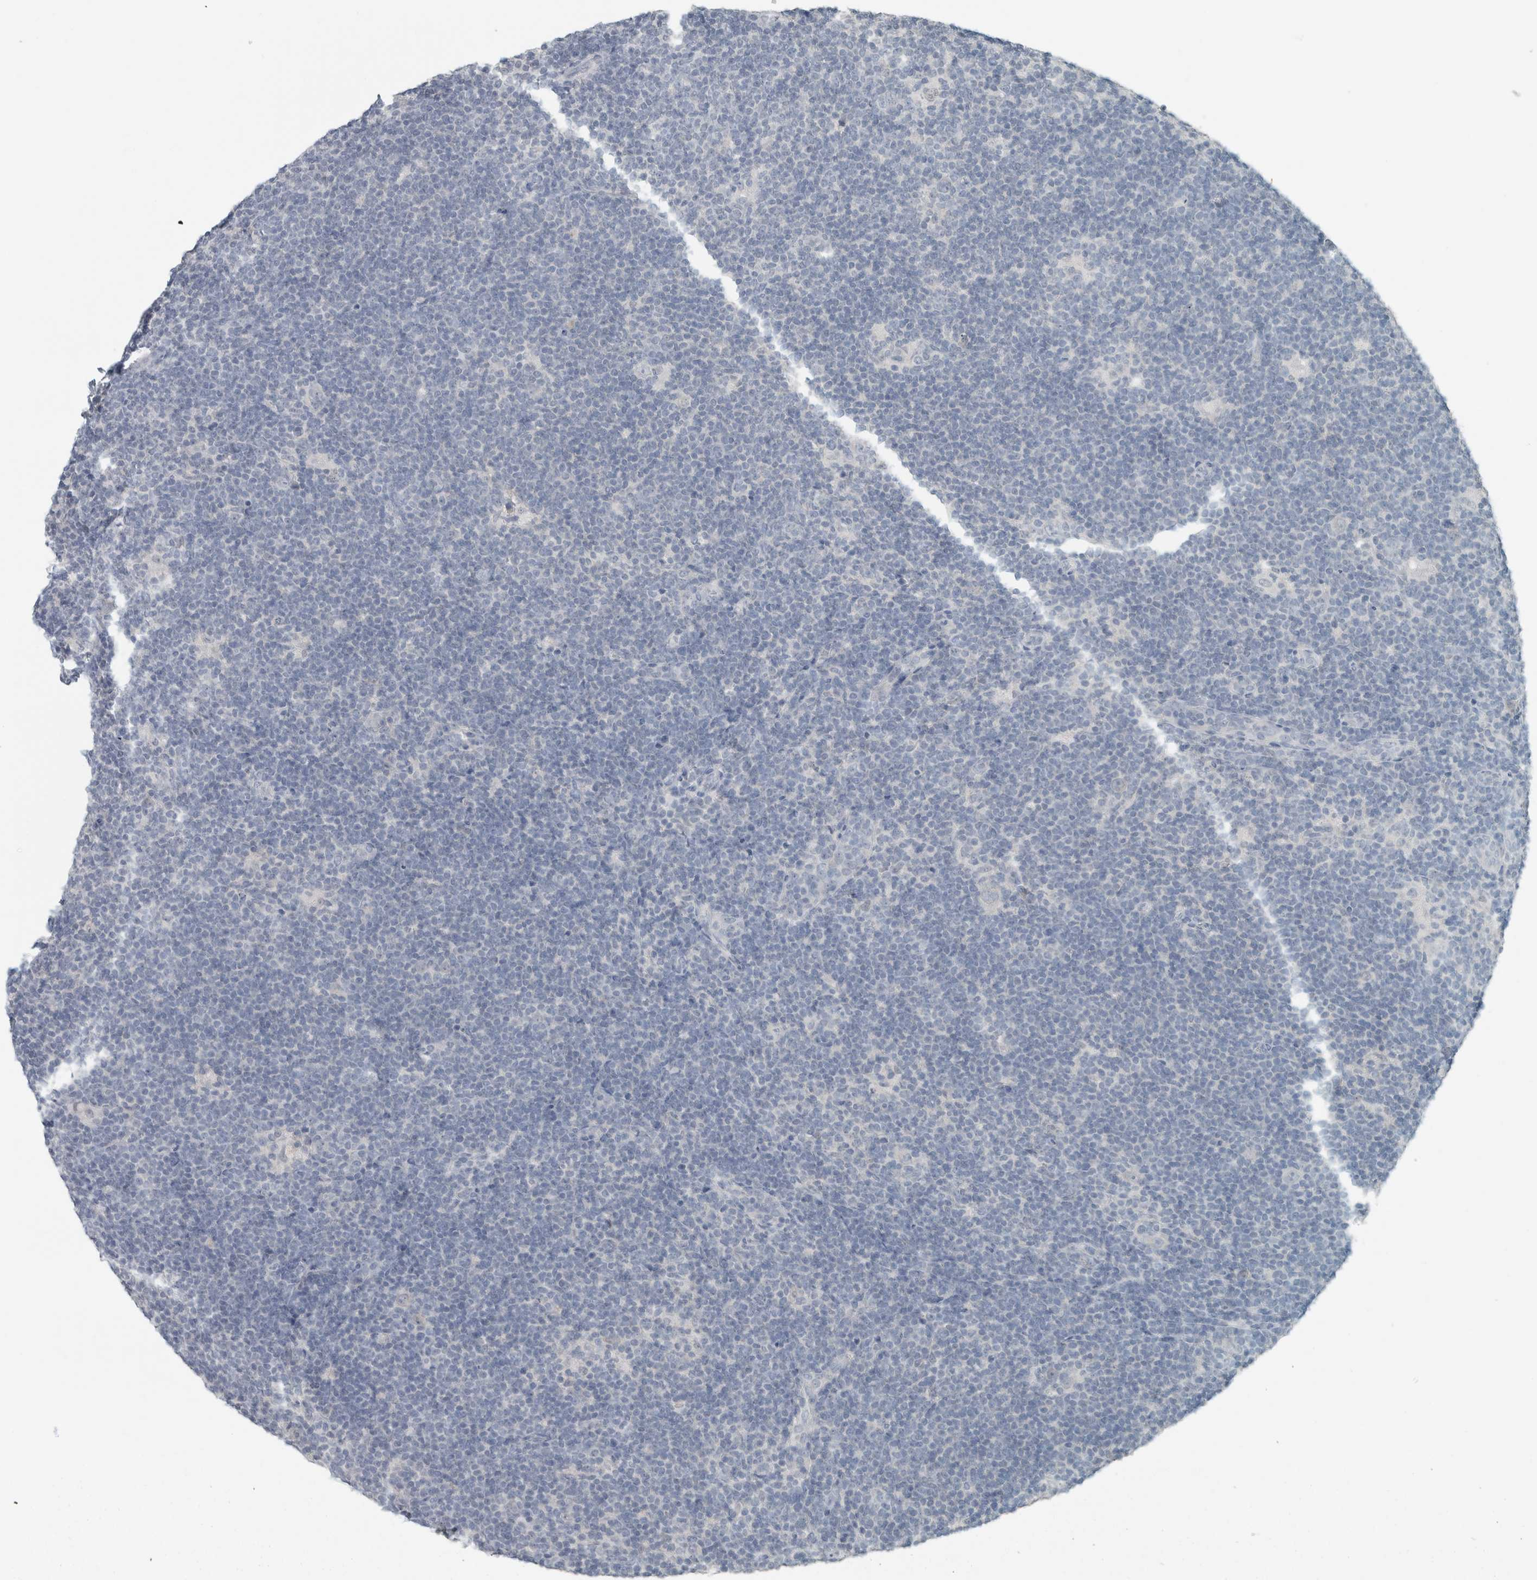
{"staining": {"intensity": "negative", "quantity": "none", "location": "none"}, "tissue": "lymphoma", "cell_type": "Tumor cells", "image_type": "cancer", "snomed": [{"axis": "morphology", "description": "Hodgkin's disease, NOS"}, {"axis": "topography", "description": "Lymph node"}], "caption": "Immunohistochemistry (IHC) micrograph of neoplastic tissue: Hodgkin's disease stained with DAB (3,3'-diaminobenzidine) displays no significant protein positivity in tumor cells. (Stains: DAB (3,3'-diaminobenzidine) immunohistochemistry with hematoxylin counter stain, Microscopy: brightfield microscopy at high magnification).", "gene": "TRIT1", "patient": {"sex": "female", "age": 57}}